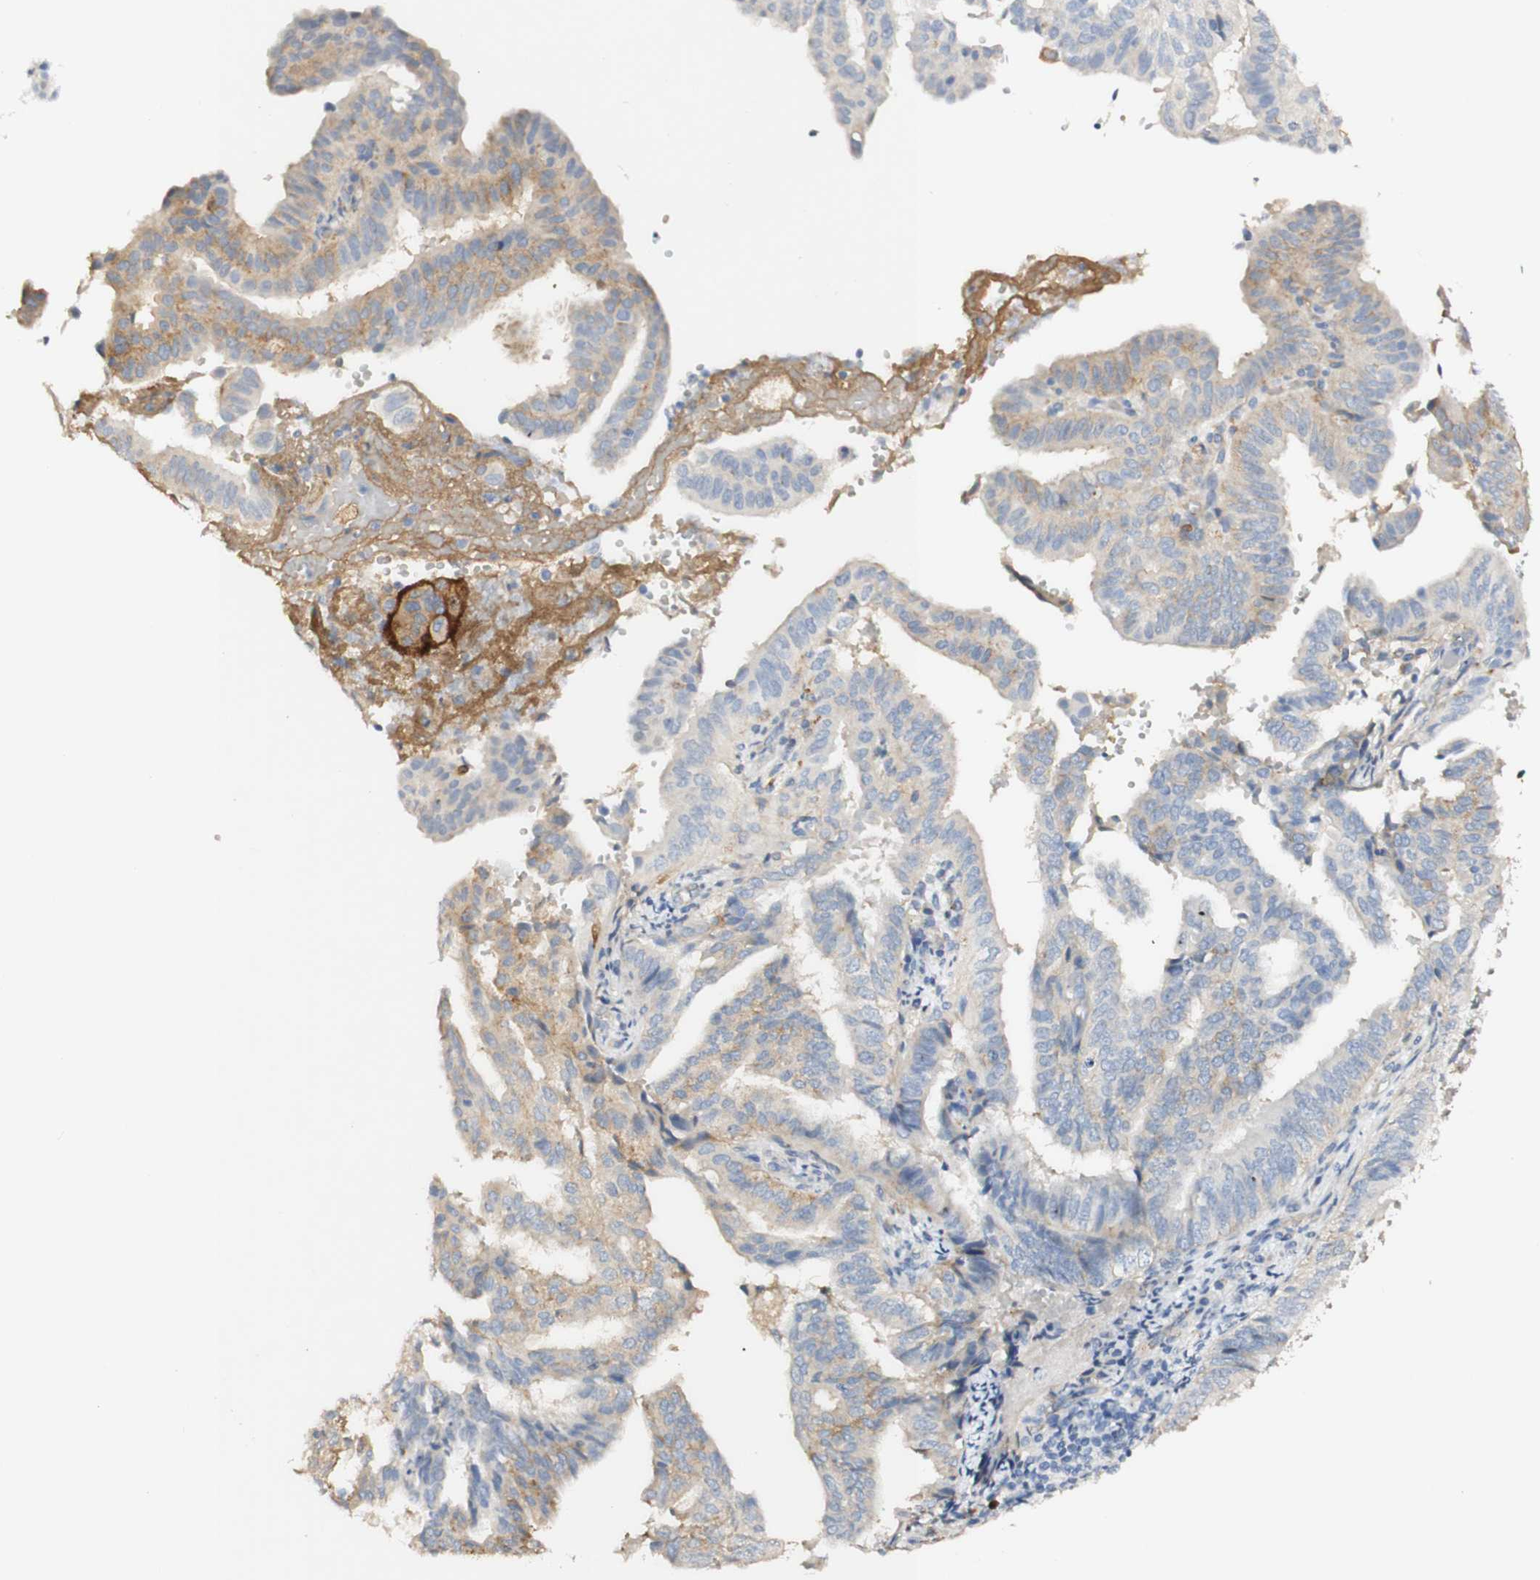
{"staining": {"intensity": "moderate", "quantity": "25%-75%", "location": "cytoplasmic/membranous"}, "tissue": "endometrial cancer", "cell_type": "Tumor cells", "image_type": "cancer", "snomed": [{"axis": "morphology", "description": "Adenocarcinoma, NOS"}, {"axis": "topography", "description": "Endometrium"}], "caption": "Human endometrial cancer (adenocarcinoma) stained for a protein (brown) demonstrates moderate cytoplasmic/membranous positive staining in about 25%-75% of tumor cells.", "gene": "FCGRT", "patient": {"sex": "female", "age": 58}}